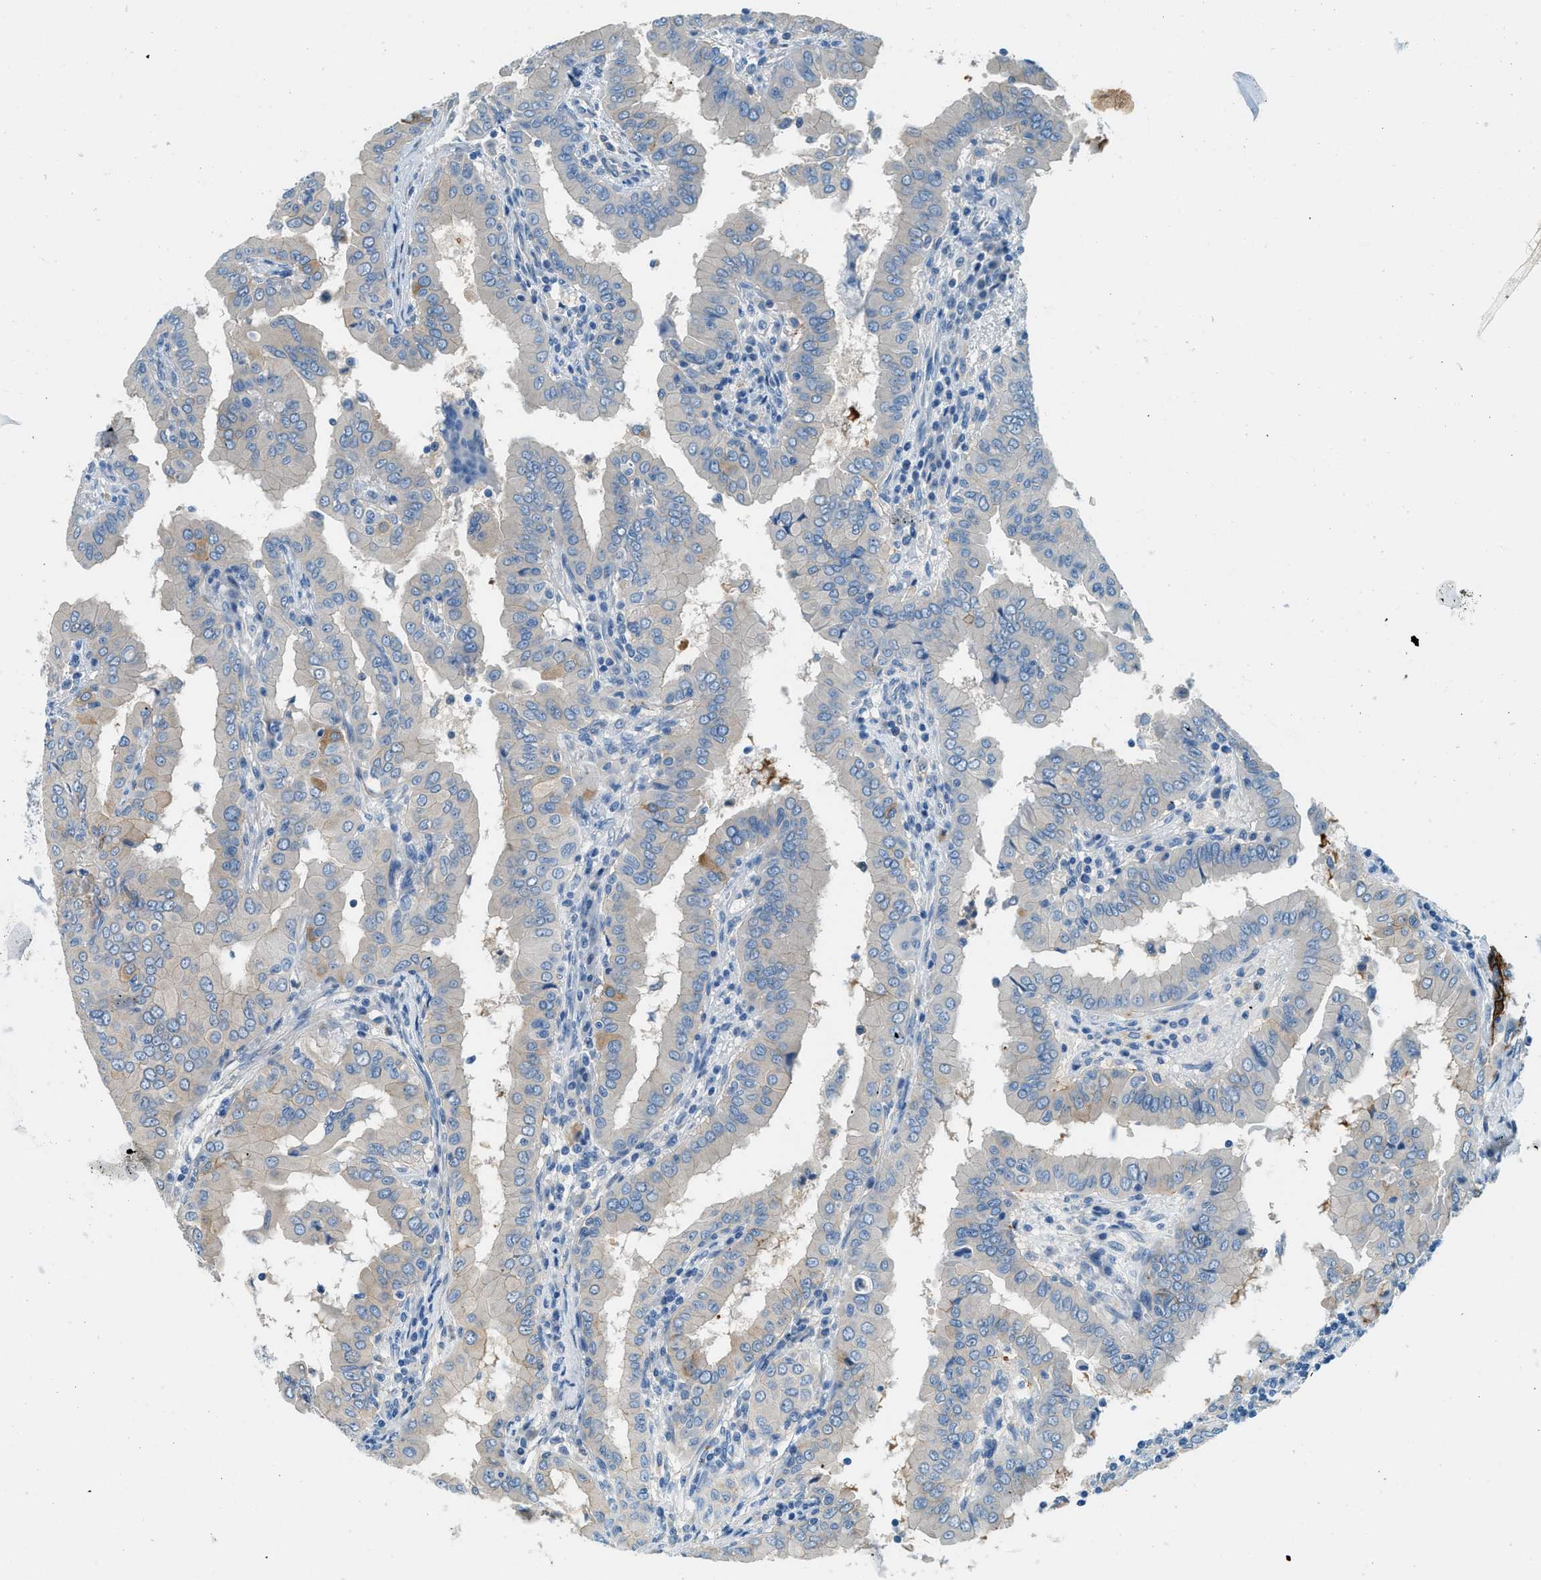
{"staining": {"intensity": "negative", "quantity": "none", "location": "none"}, "tissue": "thyroid cancer", "cell_type": "Tumor cells", "image_type": "cancer", "snomed": [{"axis": "morphology", "description": "Papillary adenocarcinoma, NOS"}, {"axis": "topography", "description": "Thyroid gland"}], "caption": "DAB immunohistochemical staining of human thyroid cancer (papillary adenocarcinoma) shows no significant staining in tumor cells.", "gene": "ZNF367", "patient": {"sex": "male", "age": 33}}